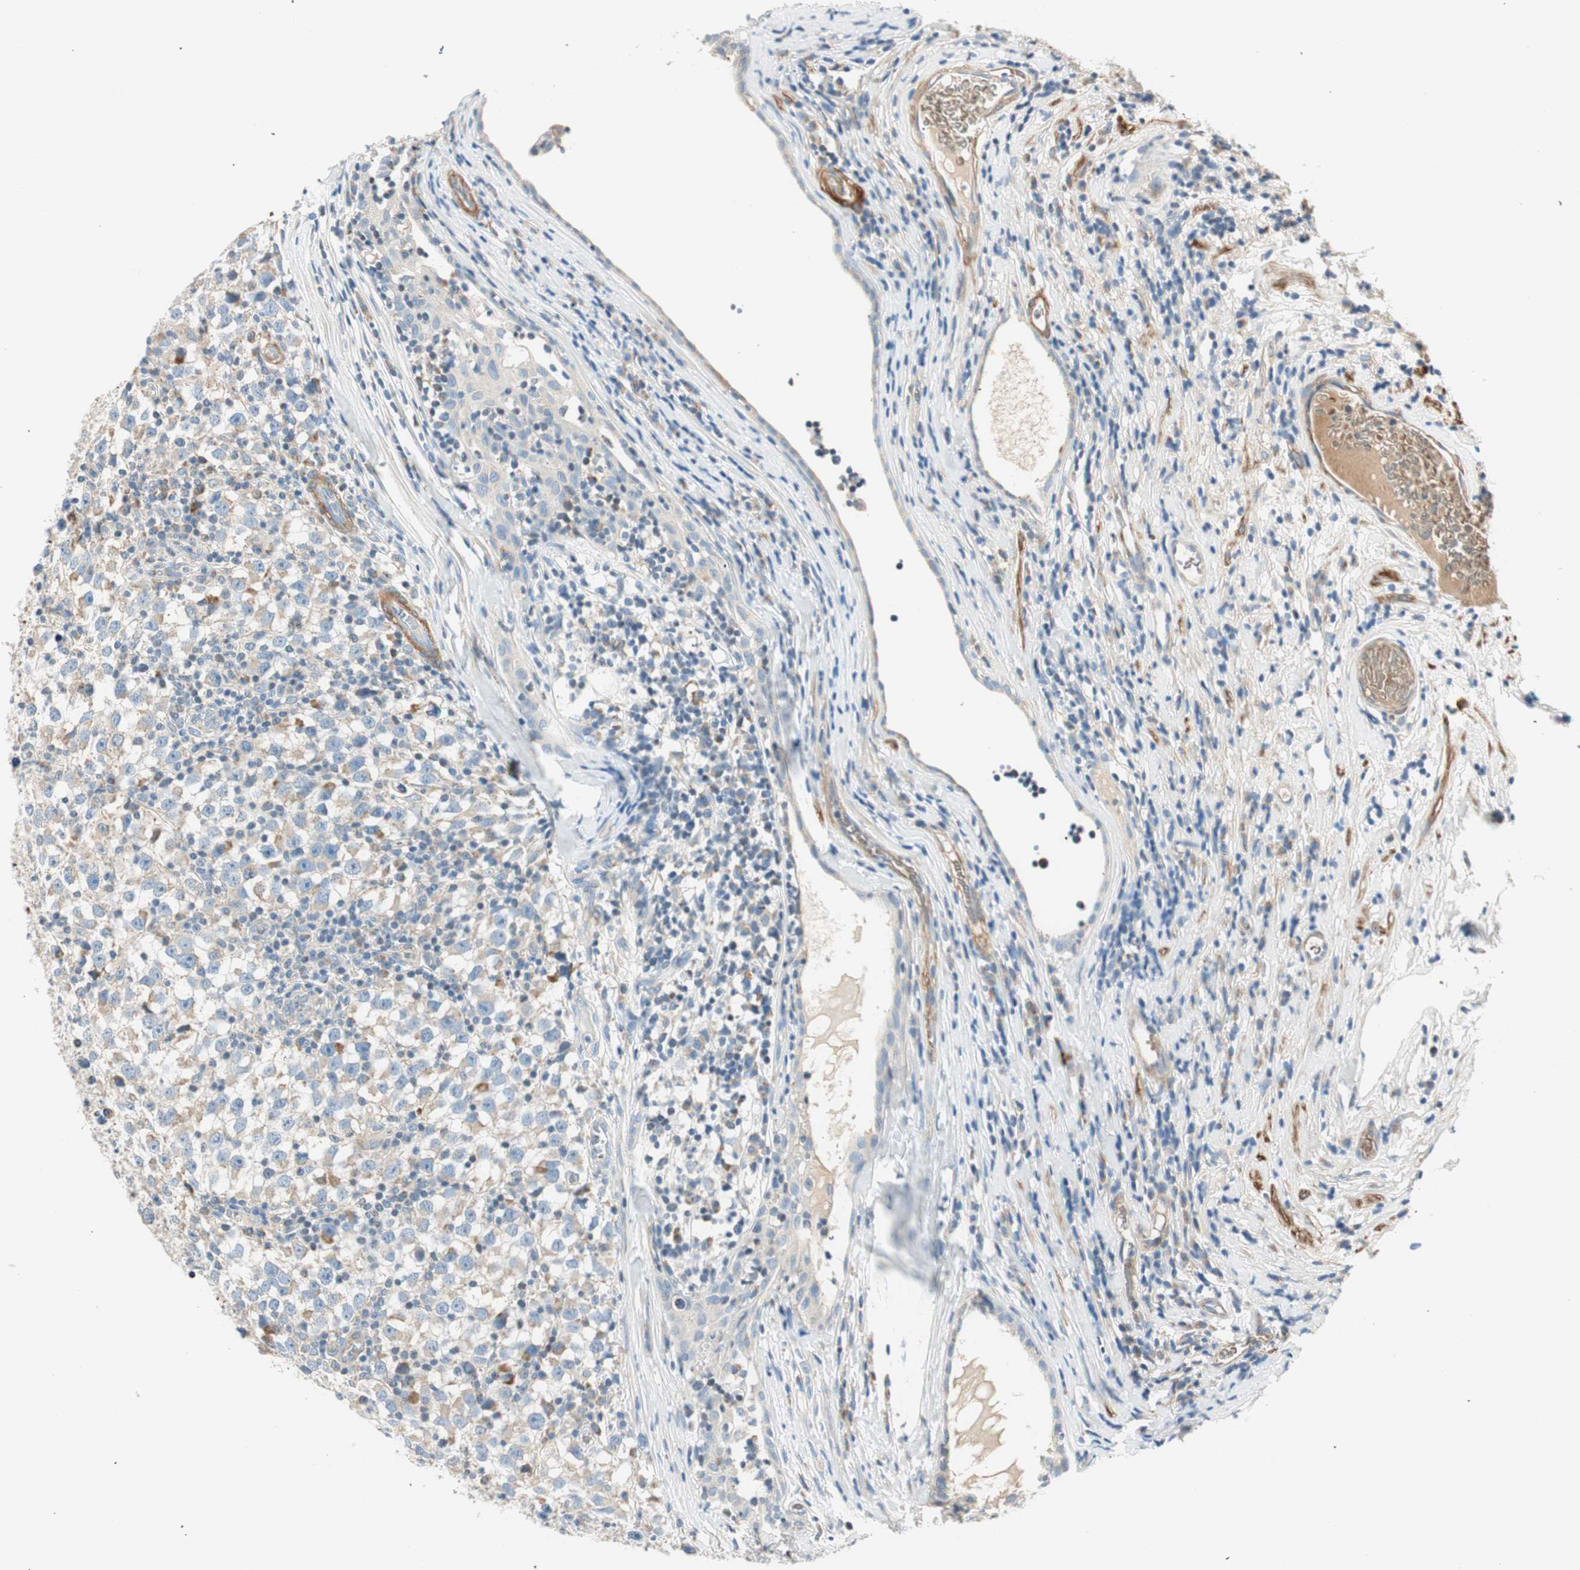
{"staining": {"intensity": "weak", "quantity": "25%-75%", "location": "cytoplasmic/membranous"}, "tissue": "testis cancer", "cell_type": "Tumor cells", "image_type": "cancer", "snomed": [{"axis": "morphology", "description": "Seminoma, NOS"}, {"axis": "topography", "description": "Testis"}], "caption": "Protein expression by immunohistochemistry (IHC) shows weak cytoplasmic/membranous expression in approximately 25%-75% of tumor cells in testis seminoma. The protein is shown in brown color, while the nuclei are stained blue.", "gene": "RORB", "patient": {"sex": "male", "age": 65}}